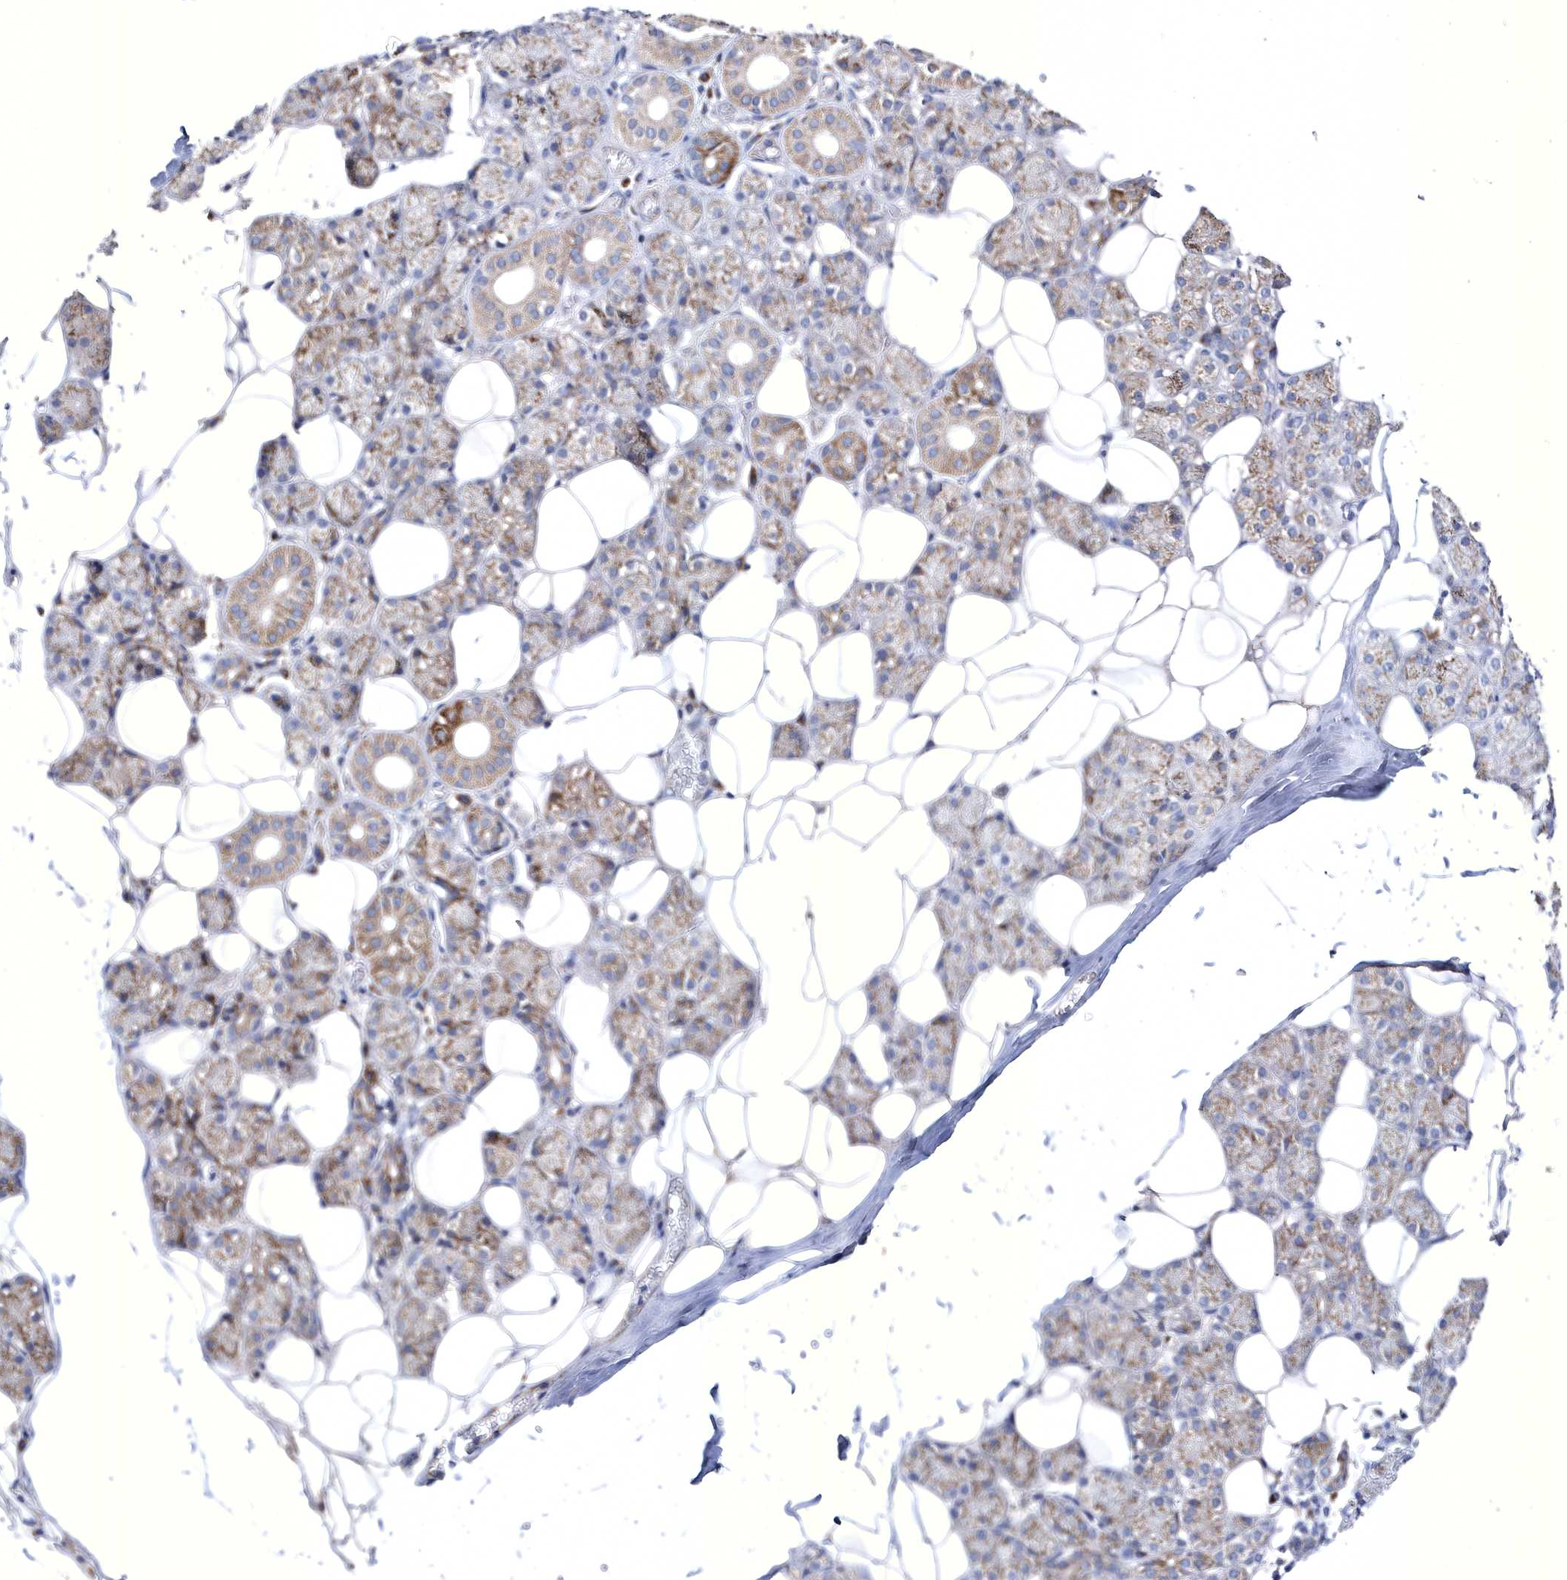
{"staining": {"intensity": "strong", "quantity": "25%-75%", "location": "cytoplasmic/membranous"}, "tissue": "salivary gland", "cell_type": "Glandular cells", "image_type": "normal", "snomed": [{"axis": "morphology", "description": "Normal tissue, NOS"}, {"axis": "topography", "description": "Salivary gland"}], "caption": "Immunohistochemistry (DAB (3,3'-diaminobenzidine)) staining of normal human salivary gland reveals strong cytoplasmic/membranous protein expression in about 25%-75% of glandular cells.", "gene": "METTL8", "patient": {"sex": "female", "age": 33}}